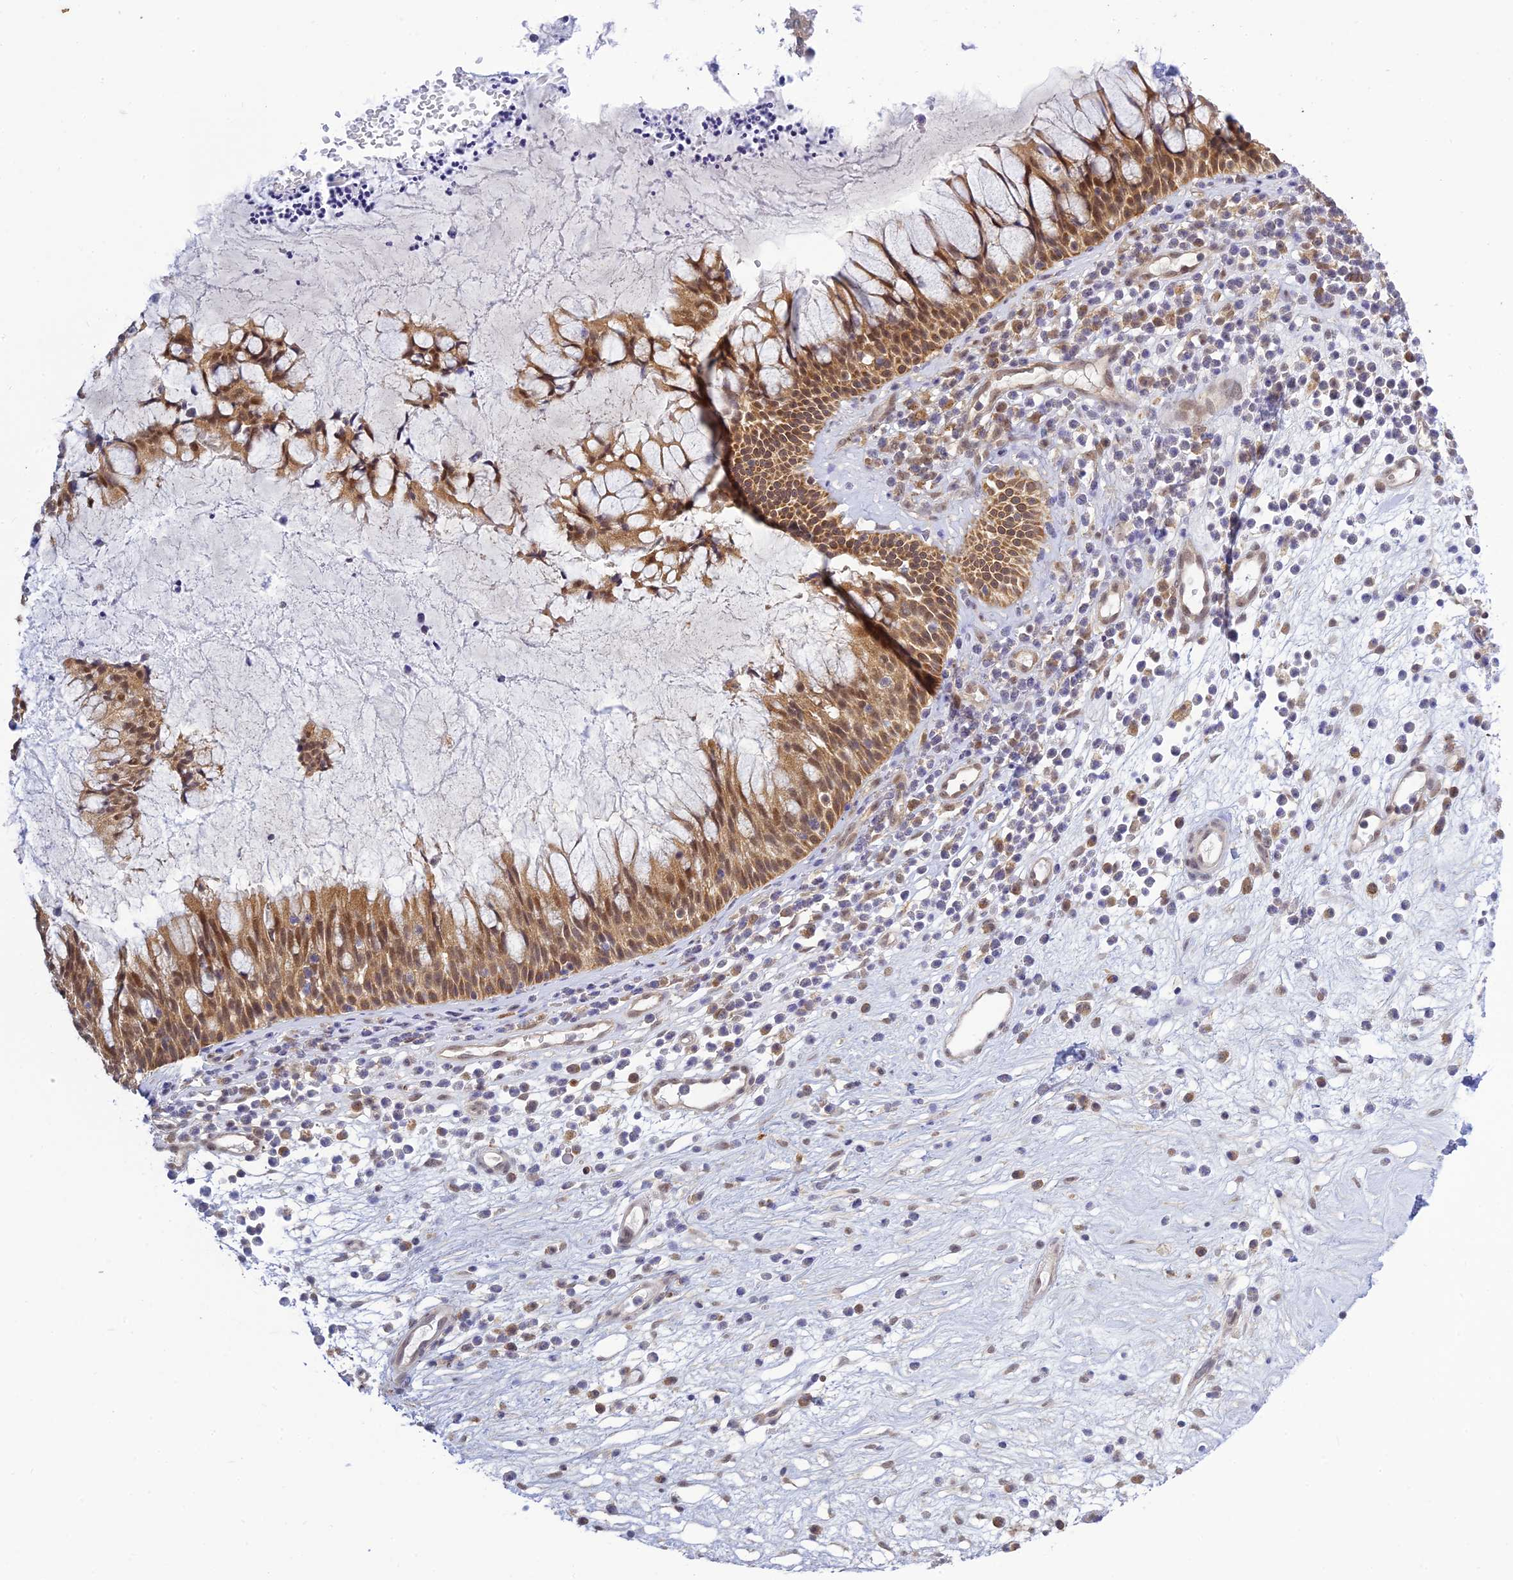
{"staining": {"intensity": "moderate", "quantity": ">75%", "location": "cytoplasmic/membranous,nuclear"}, "tissue": "nasopharynx", "cell_type": "Respiratory epithelial cells", "image_type": "normal", "snomed": [{"axis": "morphology", "description": "Normal tissue, NOS"}, {"axis": "morphology", "description": "Inflammation, NOS"}, {"axis": "topography", "description": "Nasopharynx"}], "caption": "Protein analysis of benign nasopharynx demonstrates moderate cytoplasmic/membranous,nuclear positivity in approximately >75% of respiratory epithelial cells.", "gene": "SKIC8", "patient": {"sex": "male", "age": 70}}